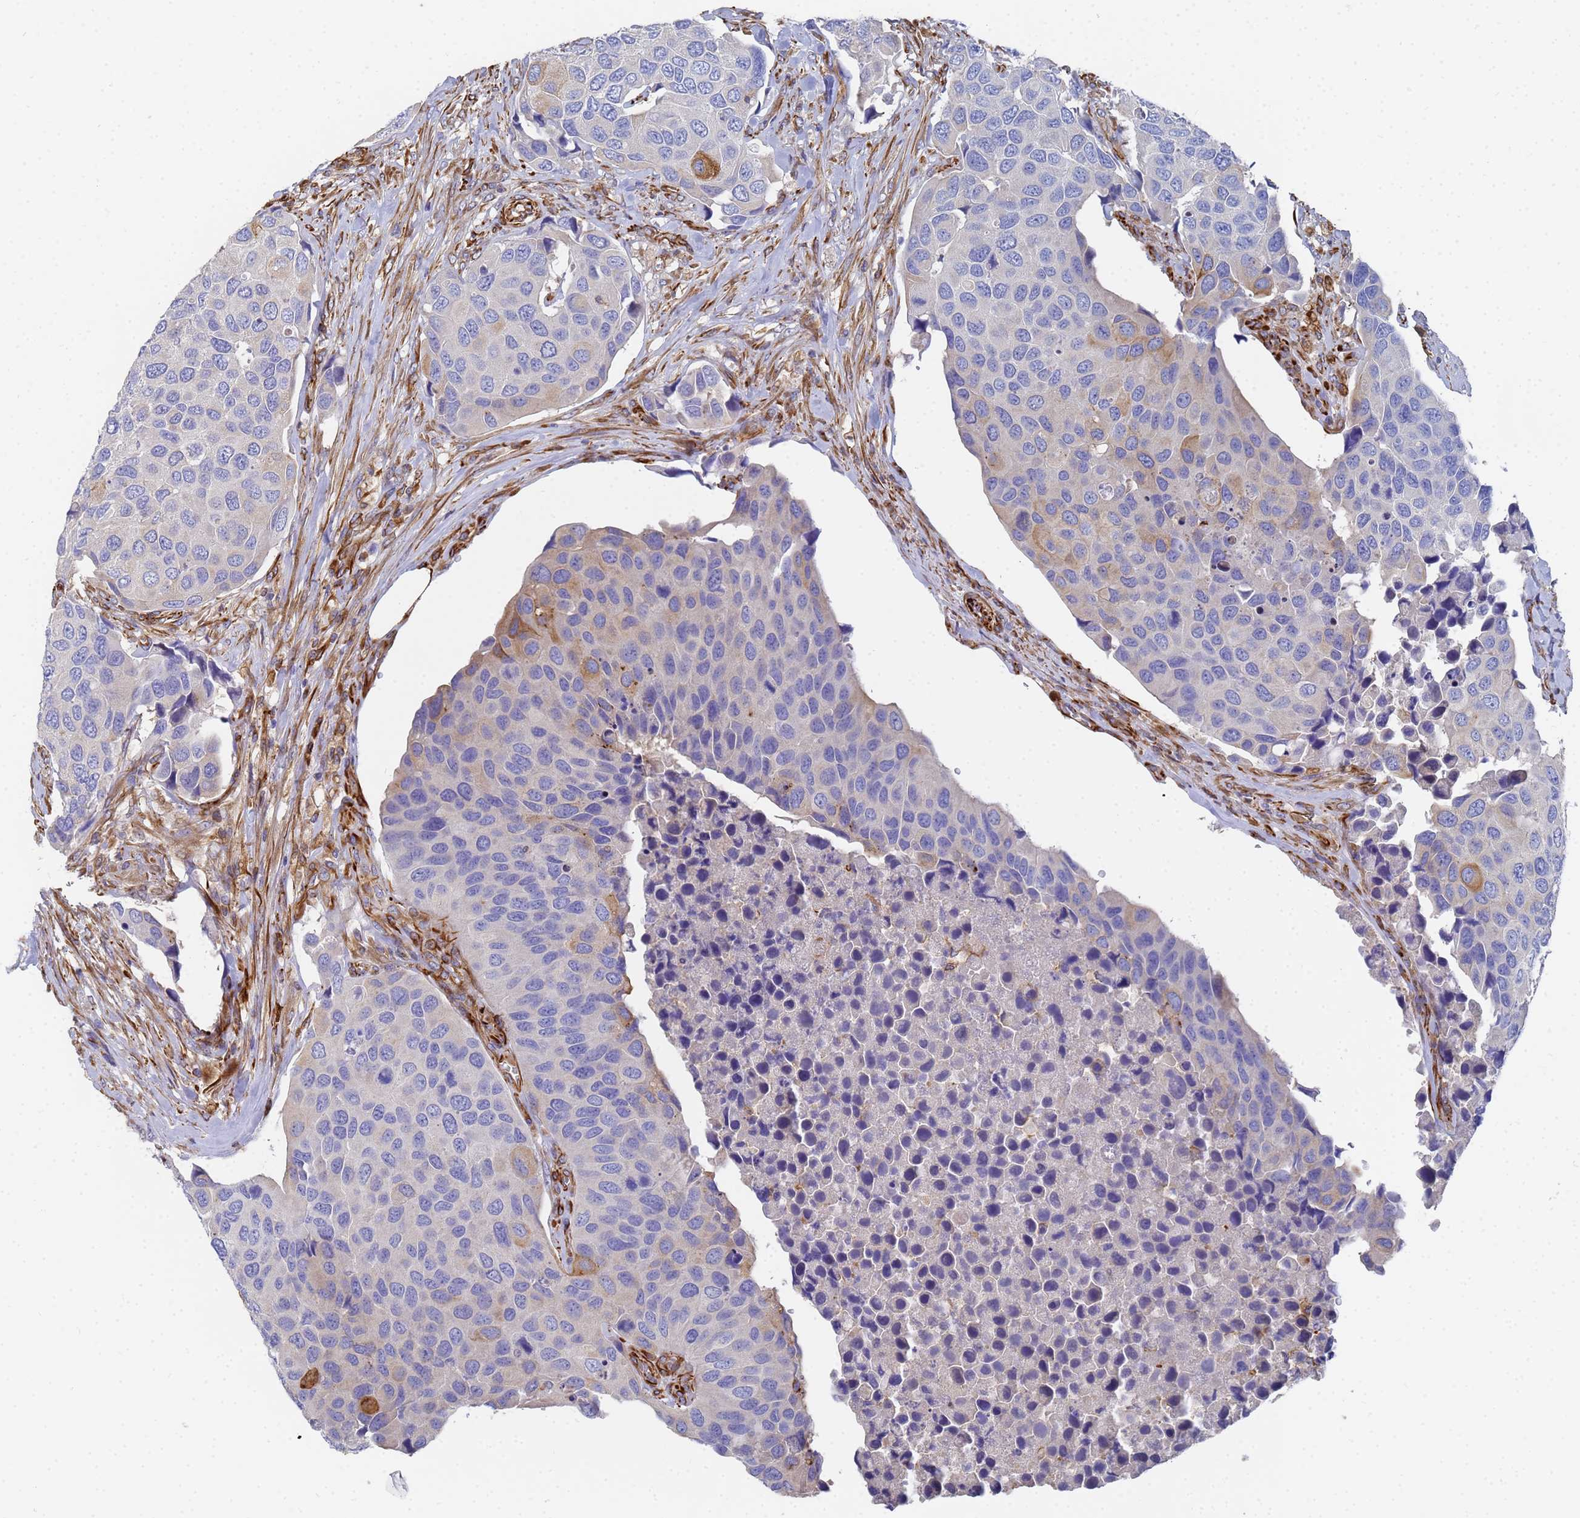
{"staining": {"intensity": "negative", "quantity": "none", "location": "none"}, "tissue": "urothelial cancer", "cell_type": "Tumor cells", "image_type": "cancer", "snomed": [{"axis": "morphology", "description": "Urothelial carcinoma, High grade"}, {"axis": "topography", "description": "Urinary bladder"}], "caption": "High power microscopy image of an immunohistochemistry (IHC) photomicrograph of urothelial carcinoma (high-grade), revealing no significant expression in tumor cells. (DAB (3,3'-diaminobenzidine) immunohistochemistry visualized using brightfield microscopy, high magnification).", "gene": "SYT13", "patient": {"sex": "male", "age": 74}}